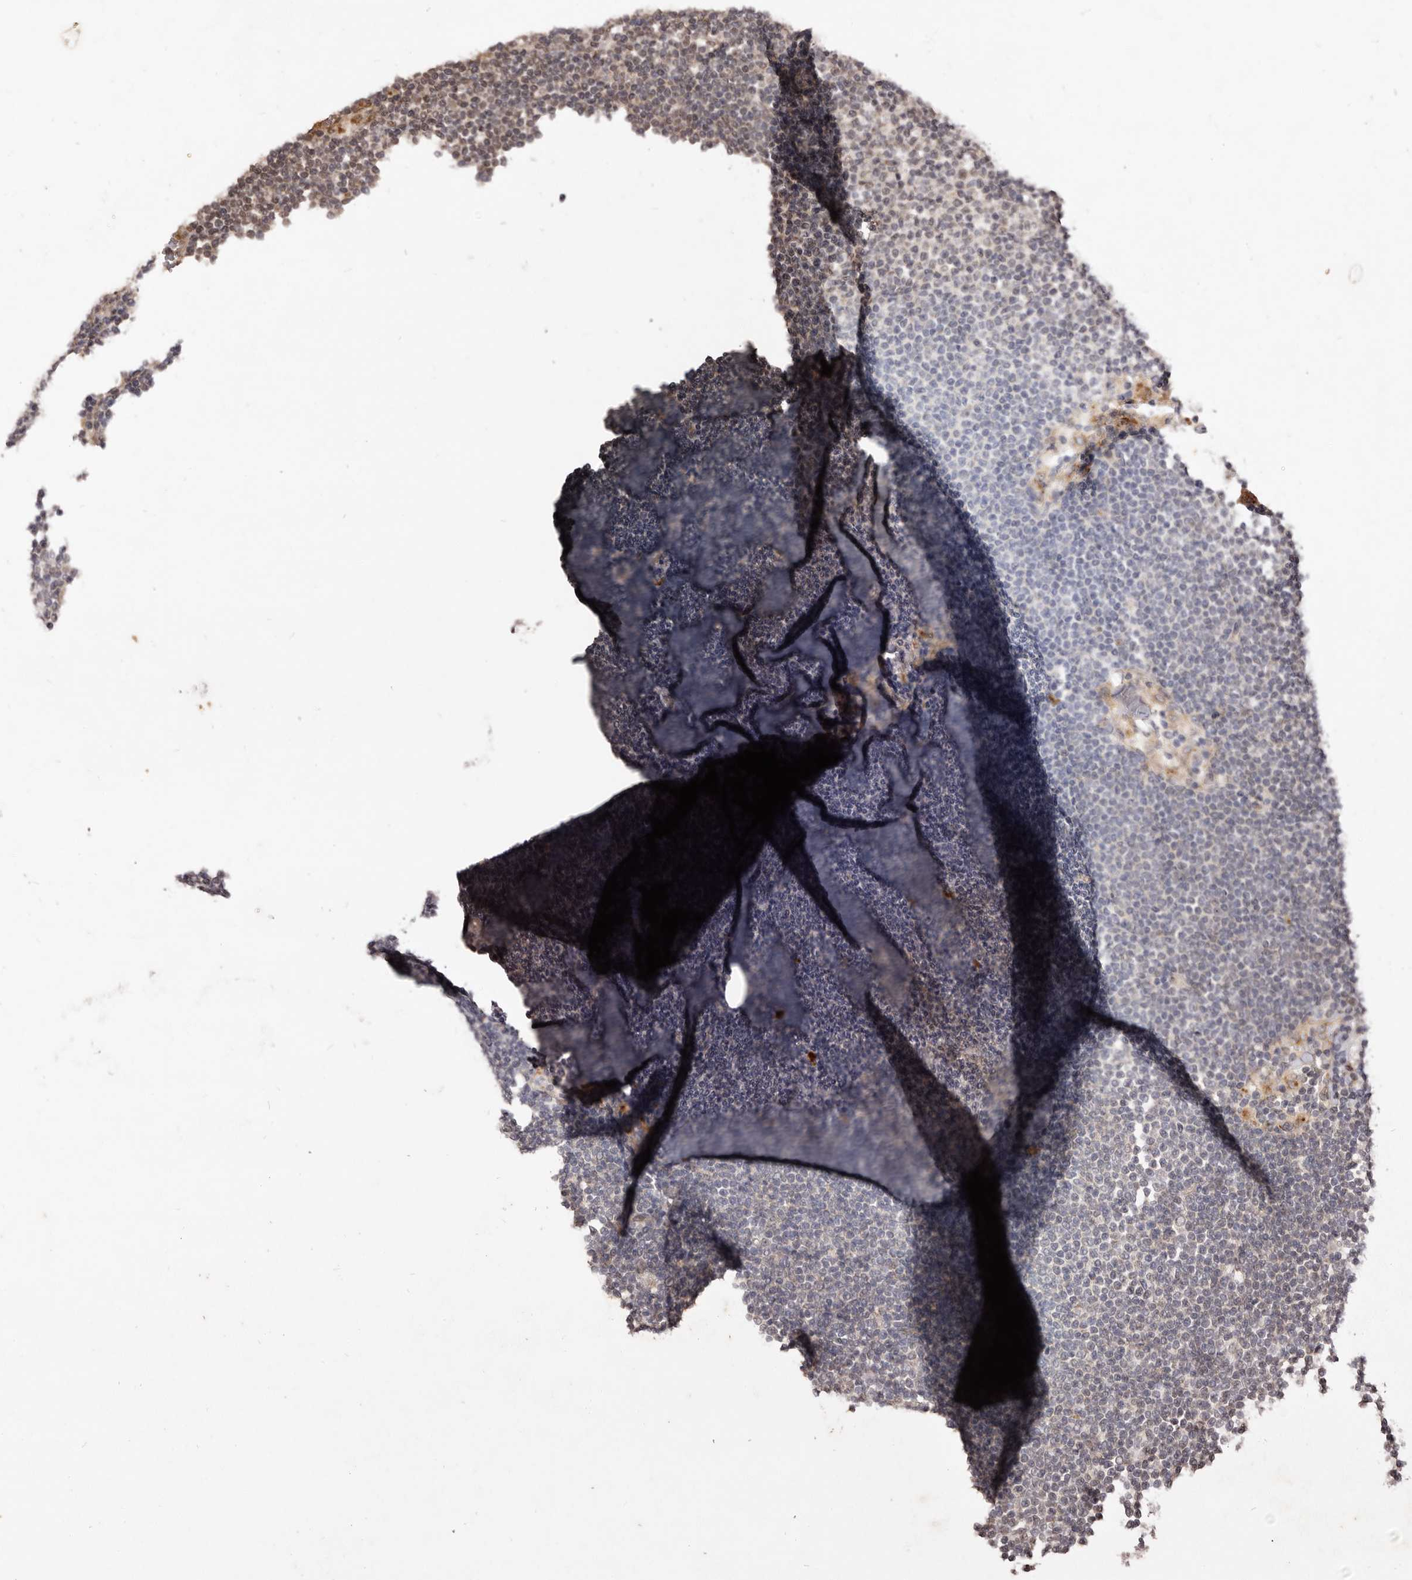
{"staining": {"intensity": "negative", "quantity": "none", "location": "none"}, "tissue": "lymphoma", "cell_type": "Tumor cells", "image_type": "cancer", "snomed": [{"axis": "morphology", "description": "Malignant lymphoma, non-Hodgkin's type, Low grade"}, {"axis": "topography", "description": "Lymph node"}], "caption": "DAB immunohistochemical staining of human lymphoma shows no significant expression in tumor cells.", "gene": "NOTCH1", "patient": {"sex": "female", "age": 53}}